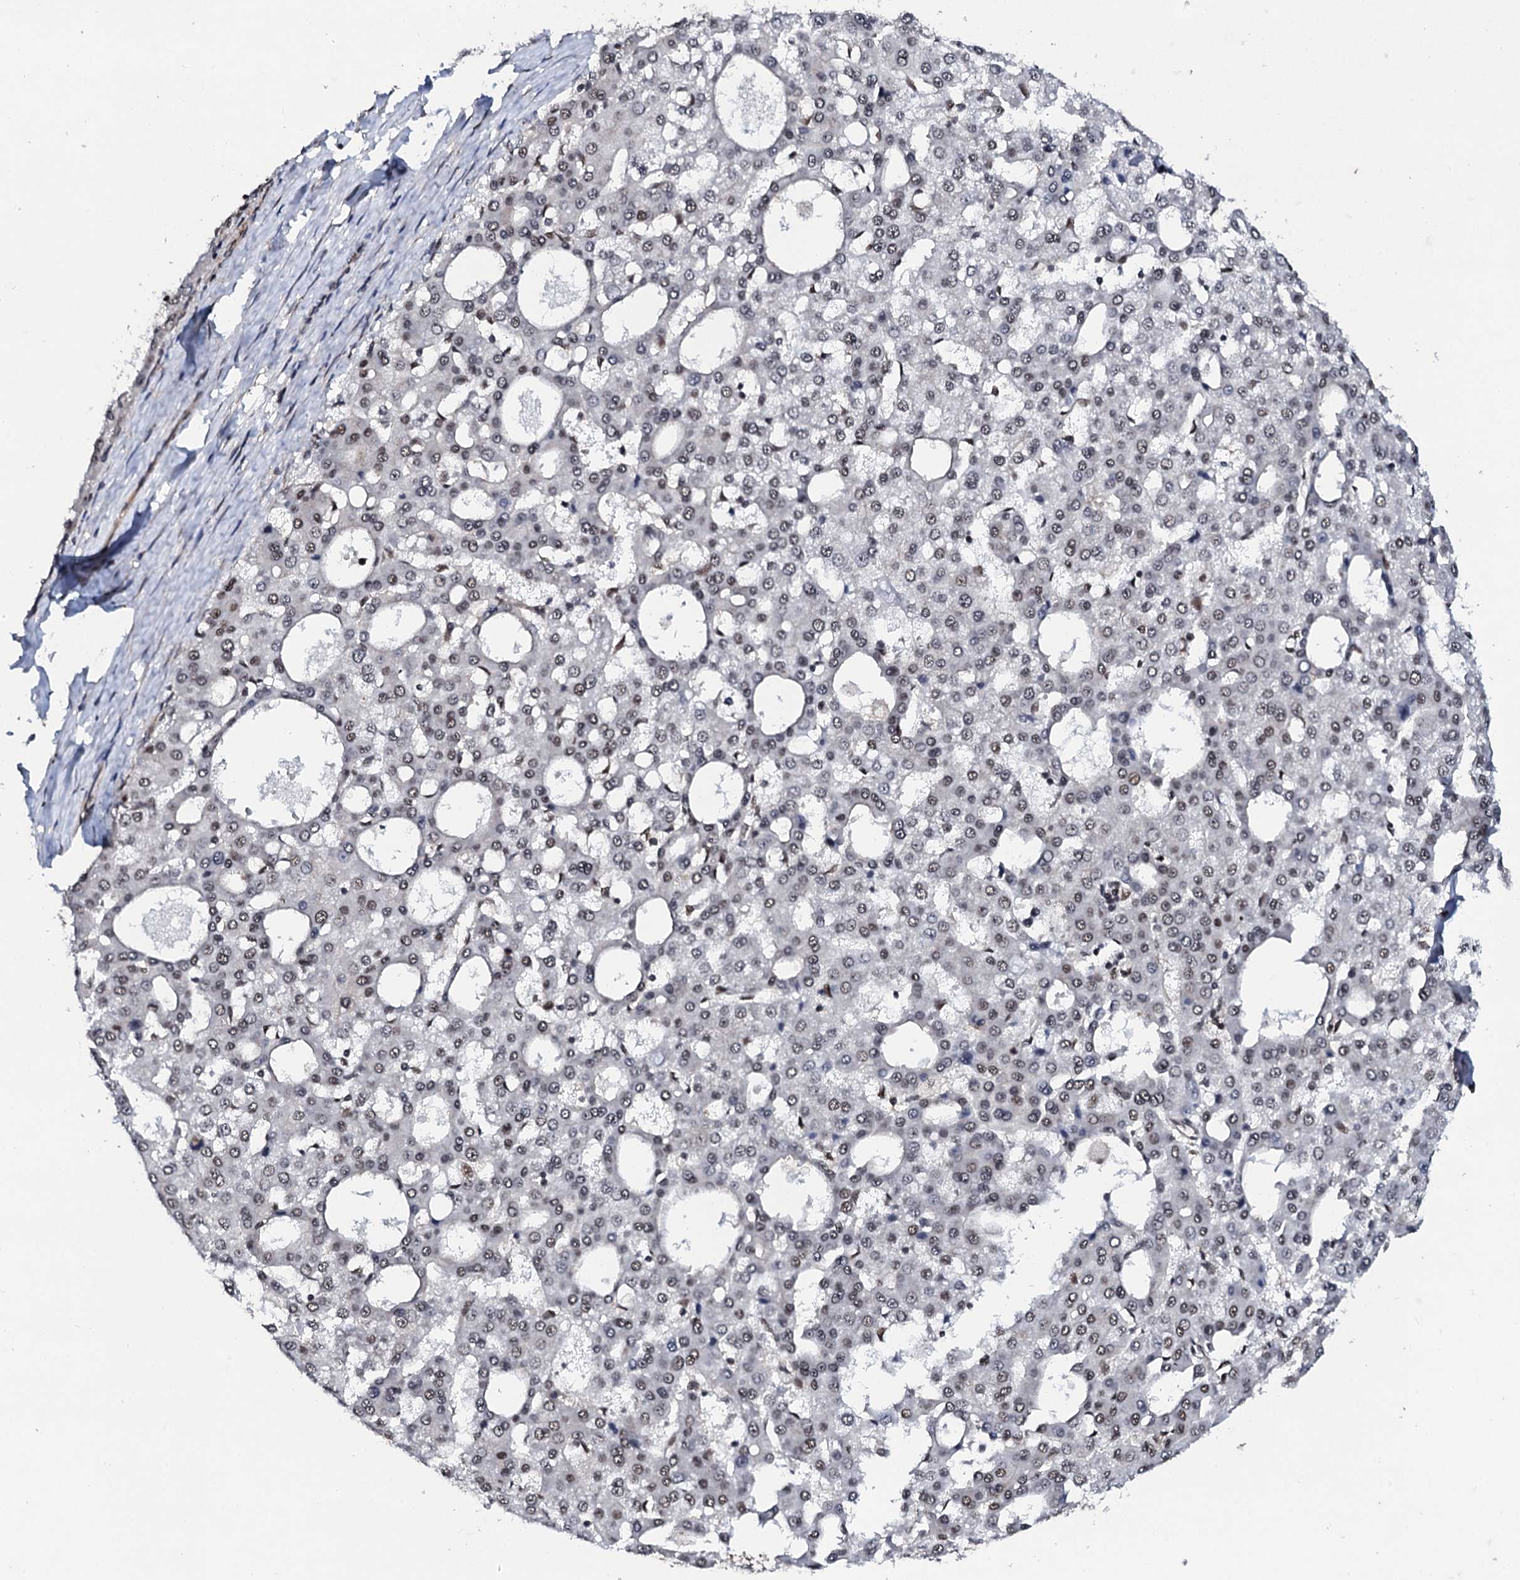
{"staining": {"intensity": "weak", "quantity": ">75%", "location": "nuclear"}, "tissue": "liver cancer", "cell_type": "Tumor cells", "image_type": "cancer", "snomed": [{"axis": "morphology", "description": "Carcinoma, Hepatocellular, NOS"}, {"axis": "topography", "description": "Liver"}], "caption": "Liver hepatocellular carcinoma stained with a brown dye shows weak nuclear positive staining in approximately >75% of tumor cells.", "gene": "CSTF3", "patient": {"sex": "male", "age": 47}}